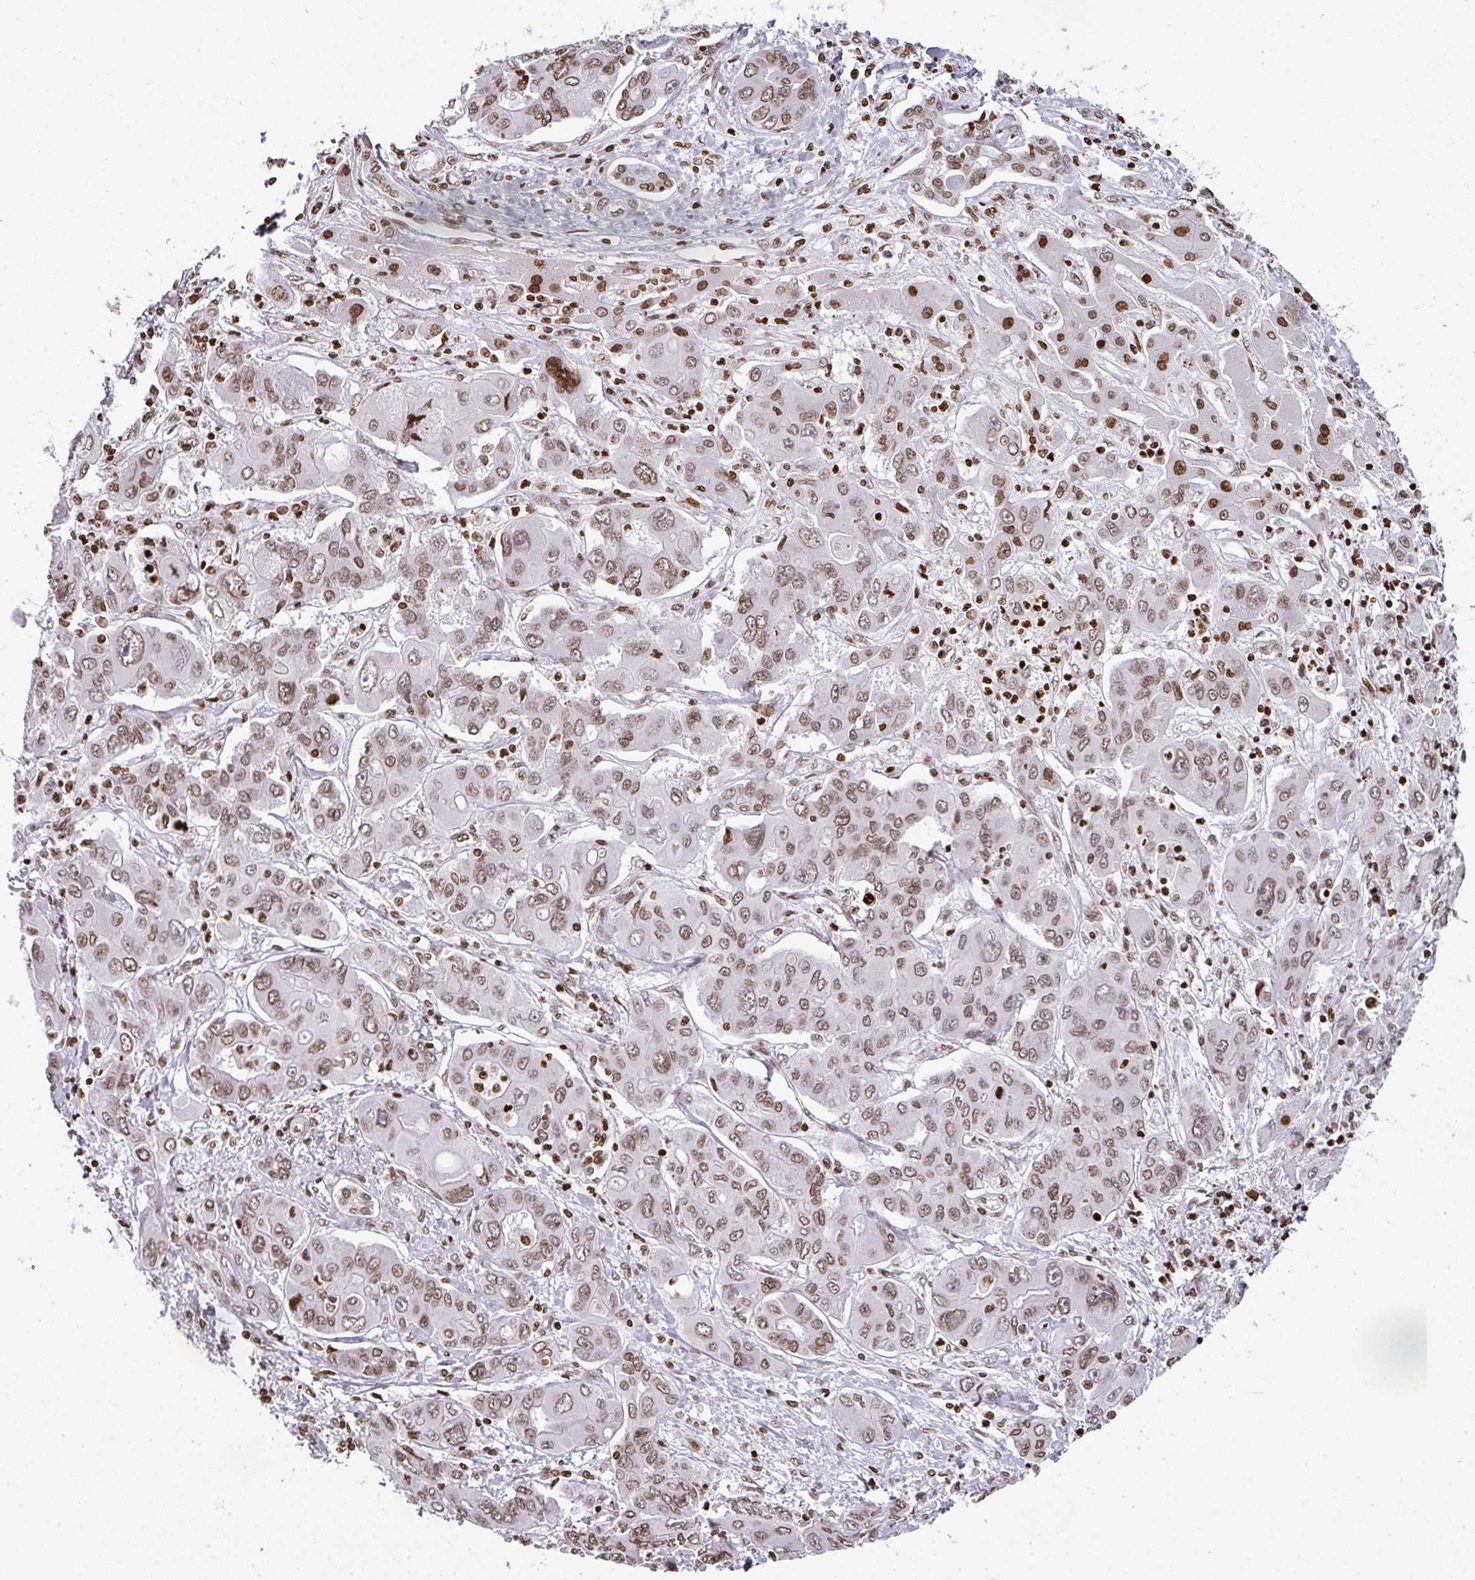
{"staining": {"intensity": "moderate", "quantity": ">75%", "location": "nuclear"}, "tissue": "liver cancer", "cell_type": "Tumor cells", "image_type": "cancer", "snomed": [{"axis": "morphology", "description": "Cholangiocarcinoma"}, {"axis": "topography", "description": "Liver"}], "caption": "Liver cholangiocarcinoma was stained to show a protein in brown. There is medium levels of moderate nuclear staining in approximately >75% of tumor cells.", "gene": "RASL11A", "patient": {"sex": "male", "age": 67}}